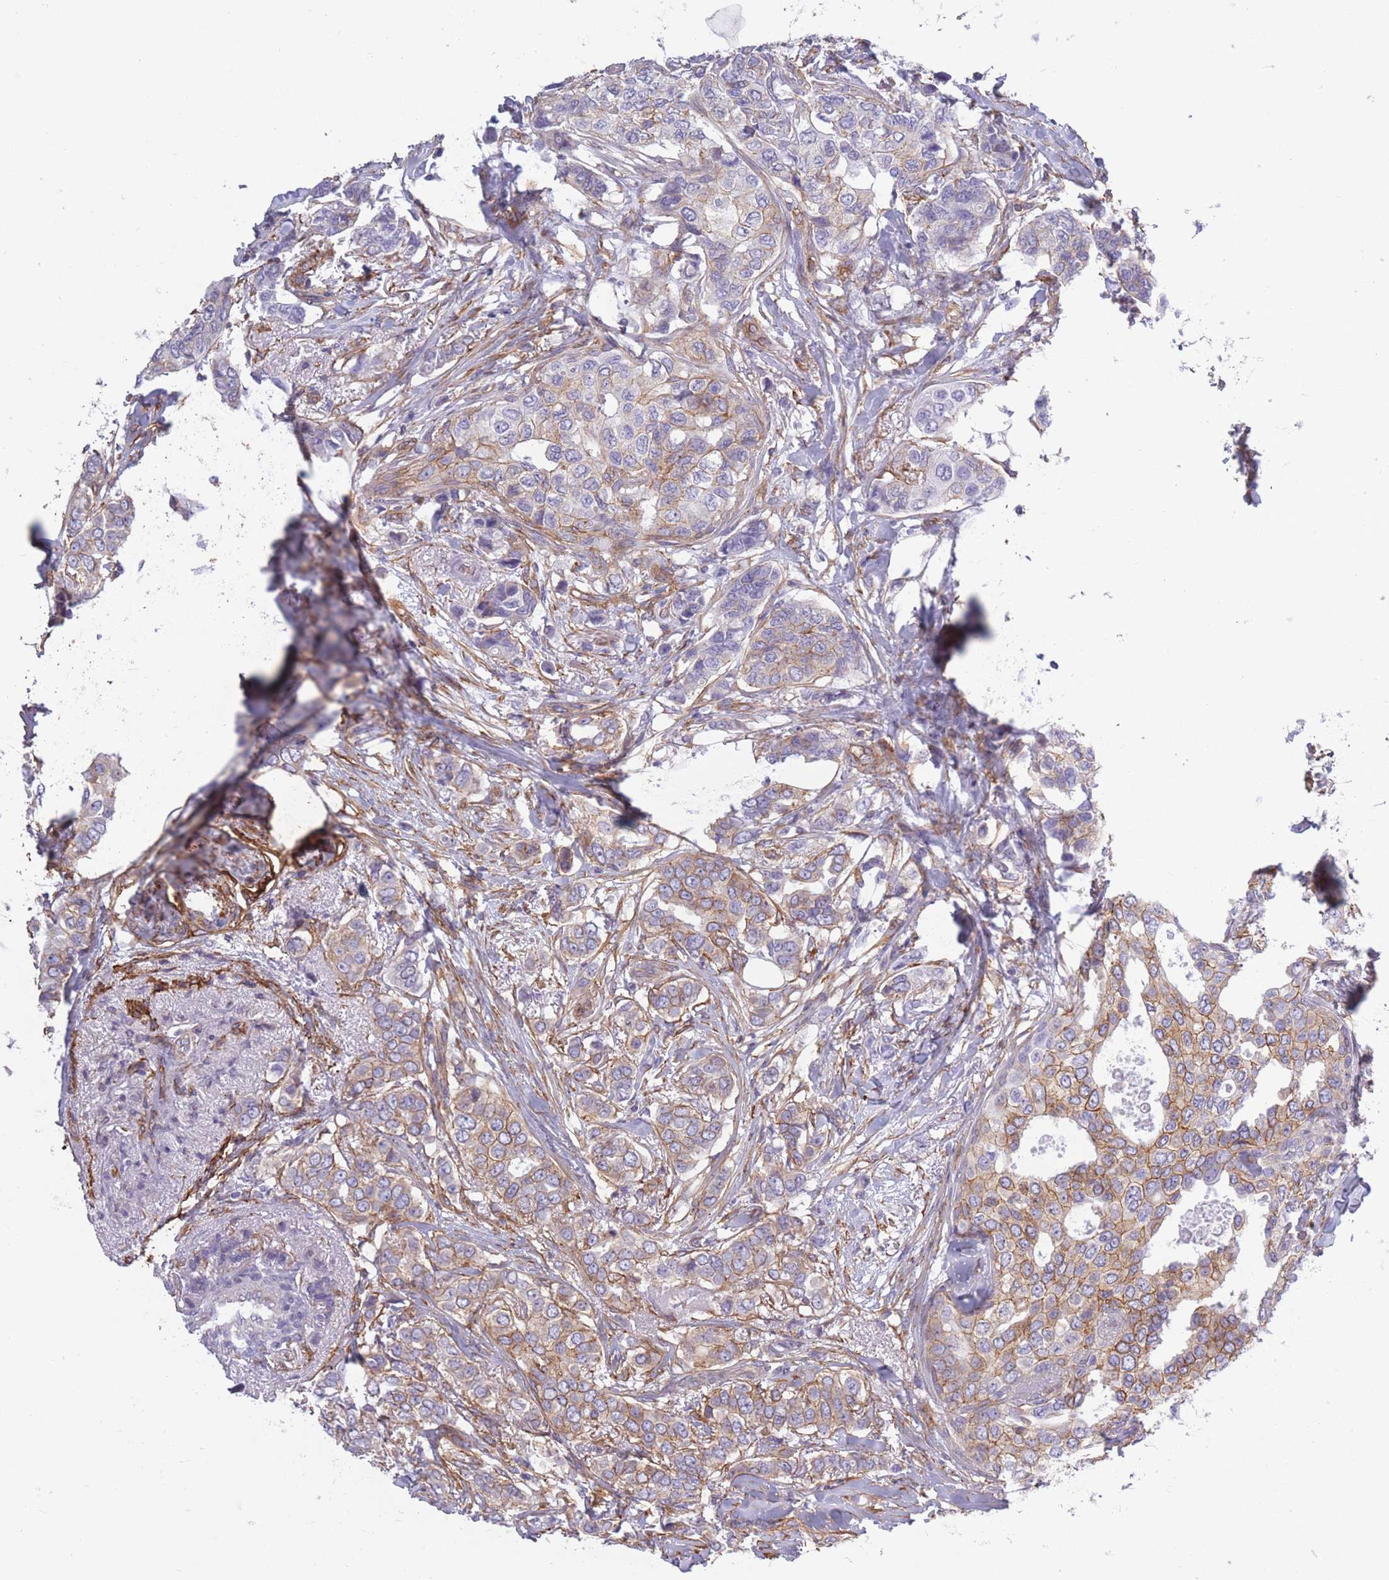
{"staining": {"intensity": "moderate", "quantity": "<25%", "location": "cytoplasmic/membranous"}, "tissue": "breast cancer", "cell_type": "Tumor cells", "image_type": "cancer", "snomed": [{"axis": "morphology", "description": "Lobular carcinoma"}, {"axis": "topography", "description": "Breast"}], "caption": "This is an image of IHC staining of breast cancer (lobular carcinoma), which shows moderate expression in the cytoplasmic/membranous of tumor cells.", "gene": "ADD1", "patient": {"sex": "female", "age": 51}}